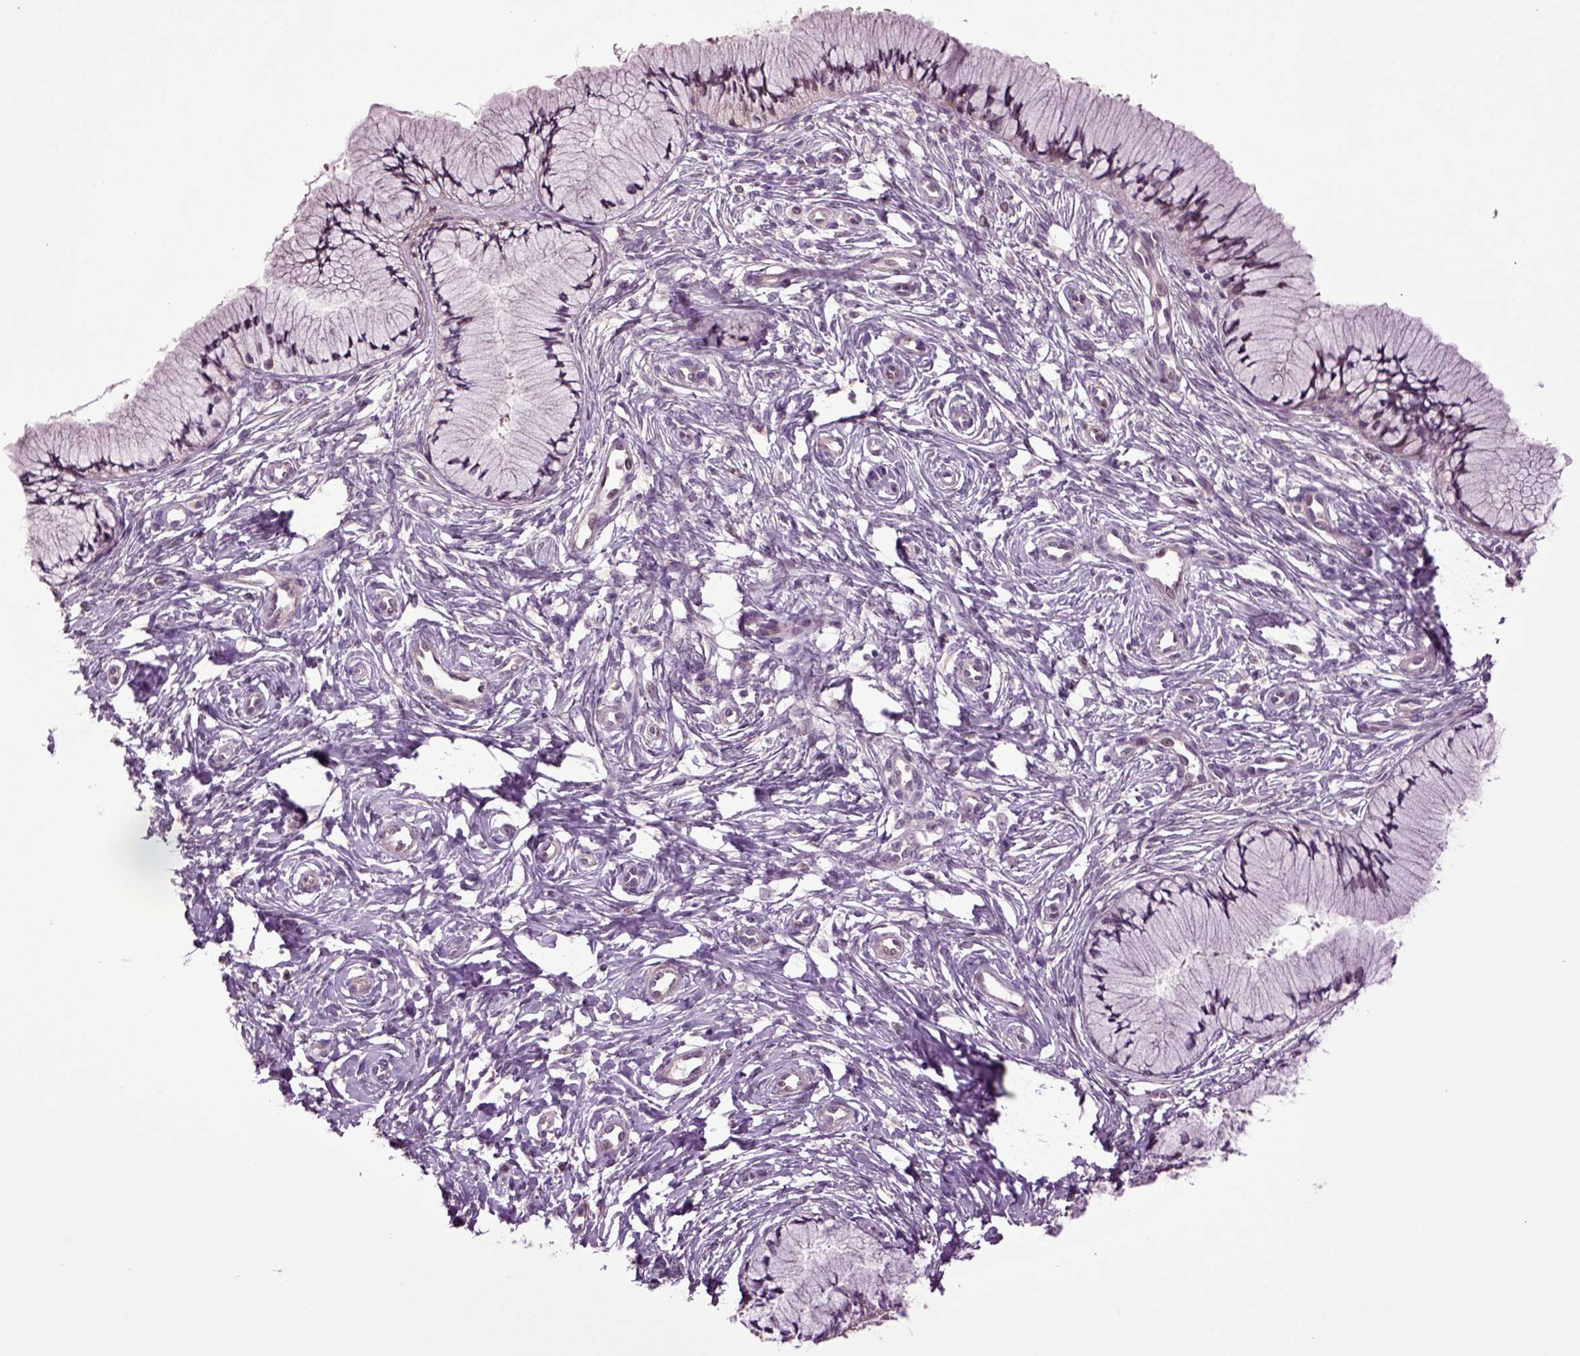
{"staining": {"intensity": "negative", "quantity": "none", "location": "none"}, "tissue": "cervix", "cell_type": "Glandular cells", "image_type": "normal", "snomed": [{"axis": "morphology", "description": "Normal tissue, NOS"}, {"axis": "topography", "description": "Cervix"}], "caption": "A high-resolution photomicrograph shows IHC staining of unremarkable cervix, which reveals no significant expression in glandular cells. (IHC, brightfield microscopy, high magnification).", "gene": "HAGHL", "patient": {"sex": "female", "age": 37}}